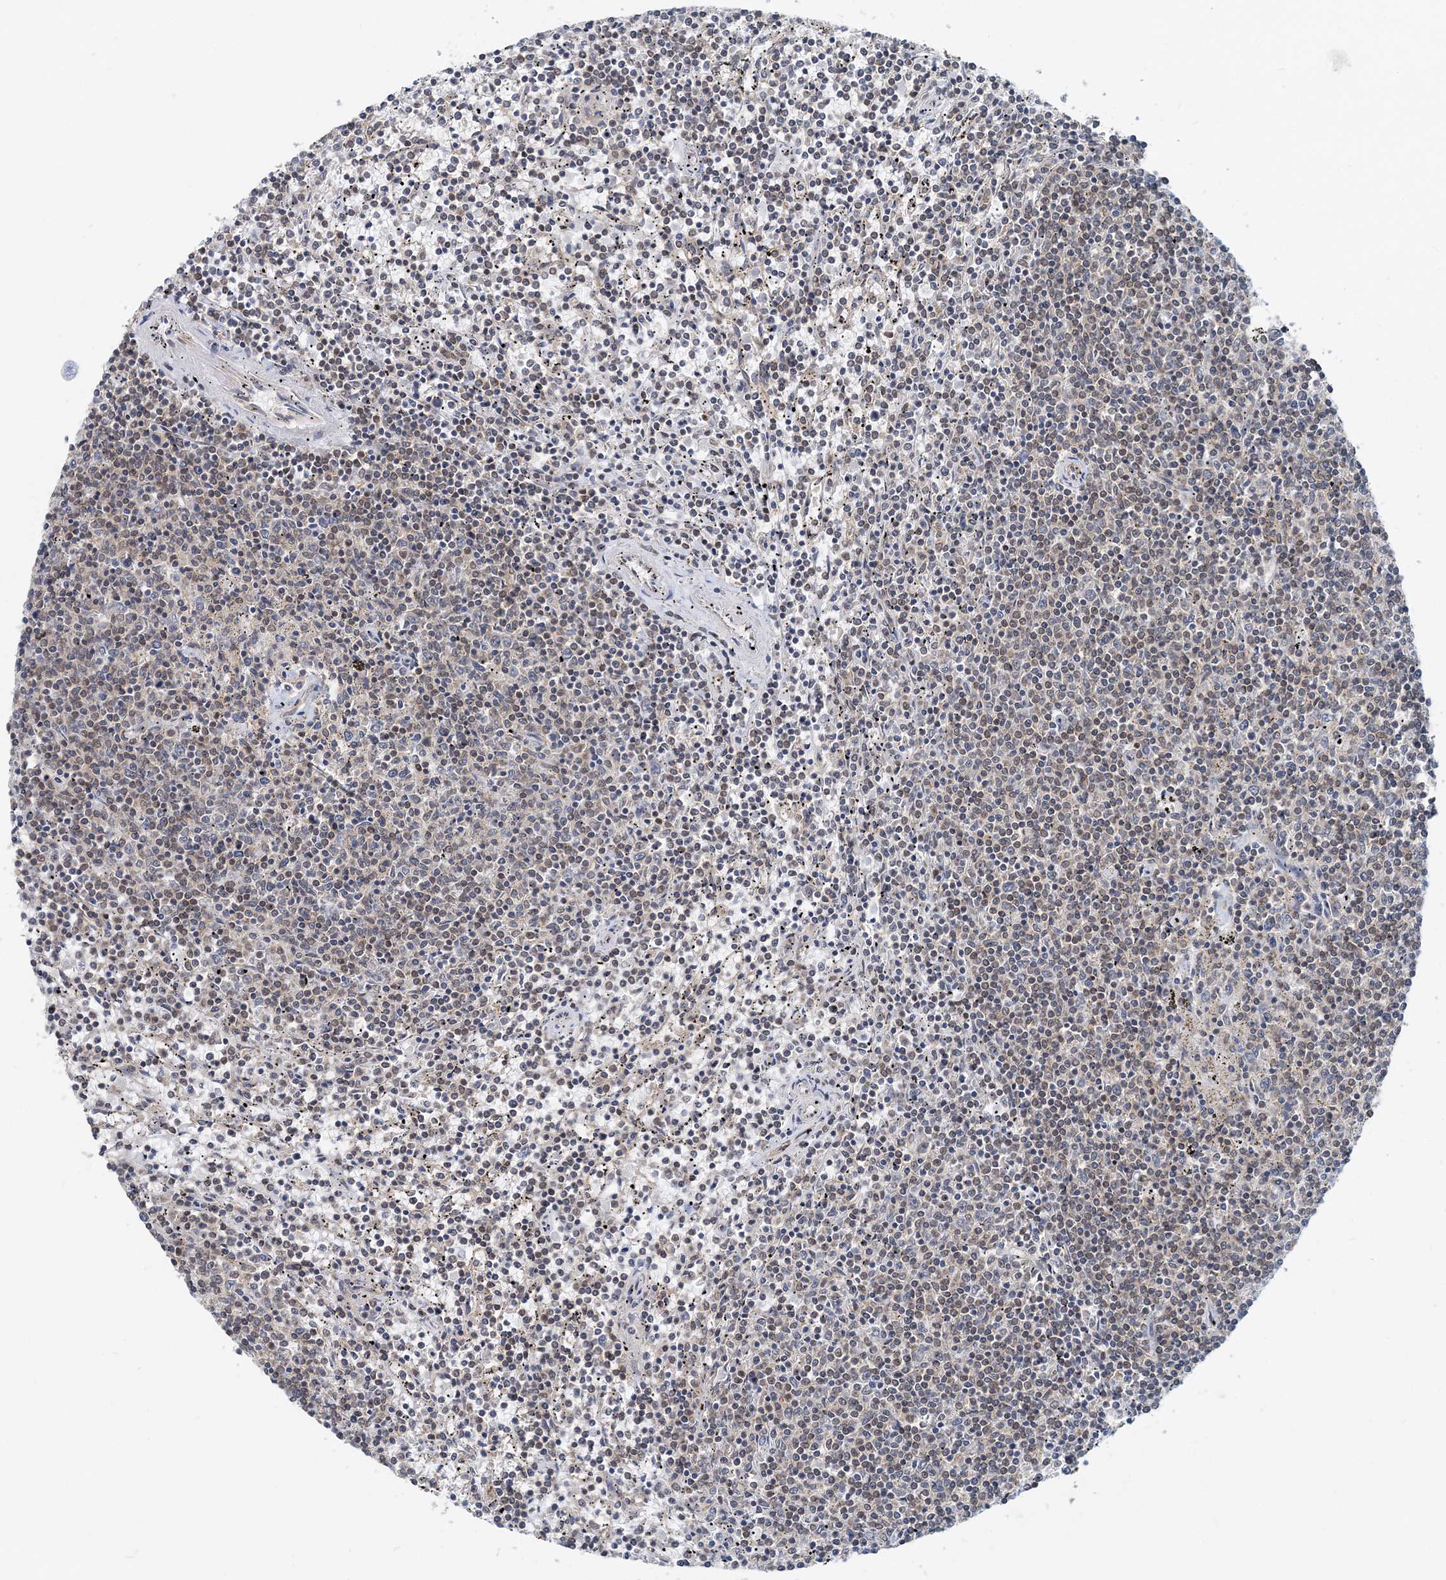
{"staining": {"intensity": "weak", "quantity": "25%-75%", "location": "cytoplasmic/membranous"}, "tissue": "lymphoma", "cell_type": "Tumor cells", "image_type": "cancer", "snomed": [{"axis": "morphology", "description": "Malignant lymphoma, non-Hodgkin's type, Low grade"}, {"axis": "topography", "description": "Spleen"}], "caption": "Immunohistochemical staining of human lymphoma reveals low levels of weak cytoplasmic/membranous protein staining in approximately 25%-75% of tumor cells.", "gene": "MOB4", "patient": {"sex": "female", "age": 50}}